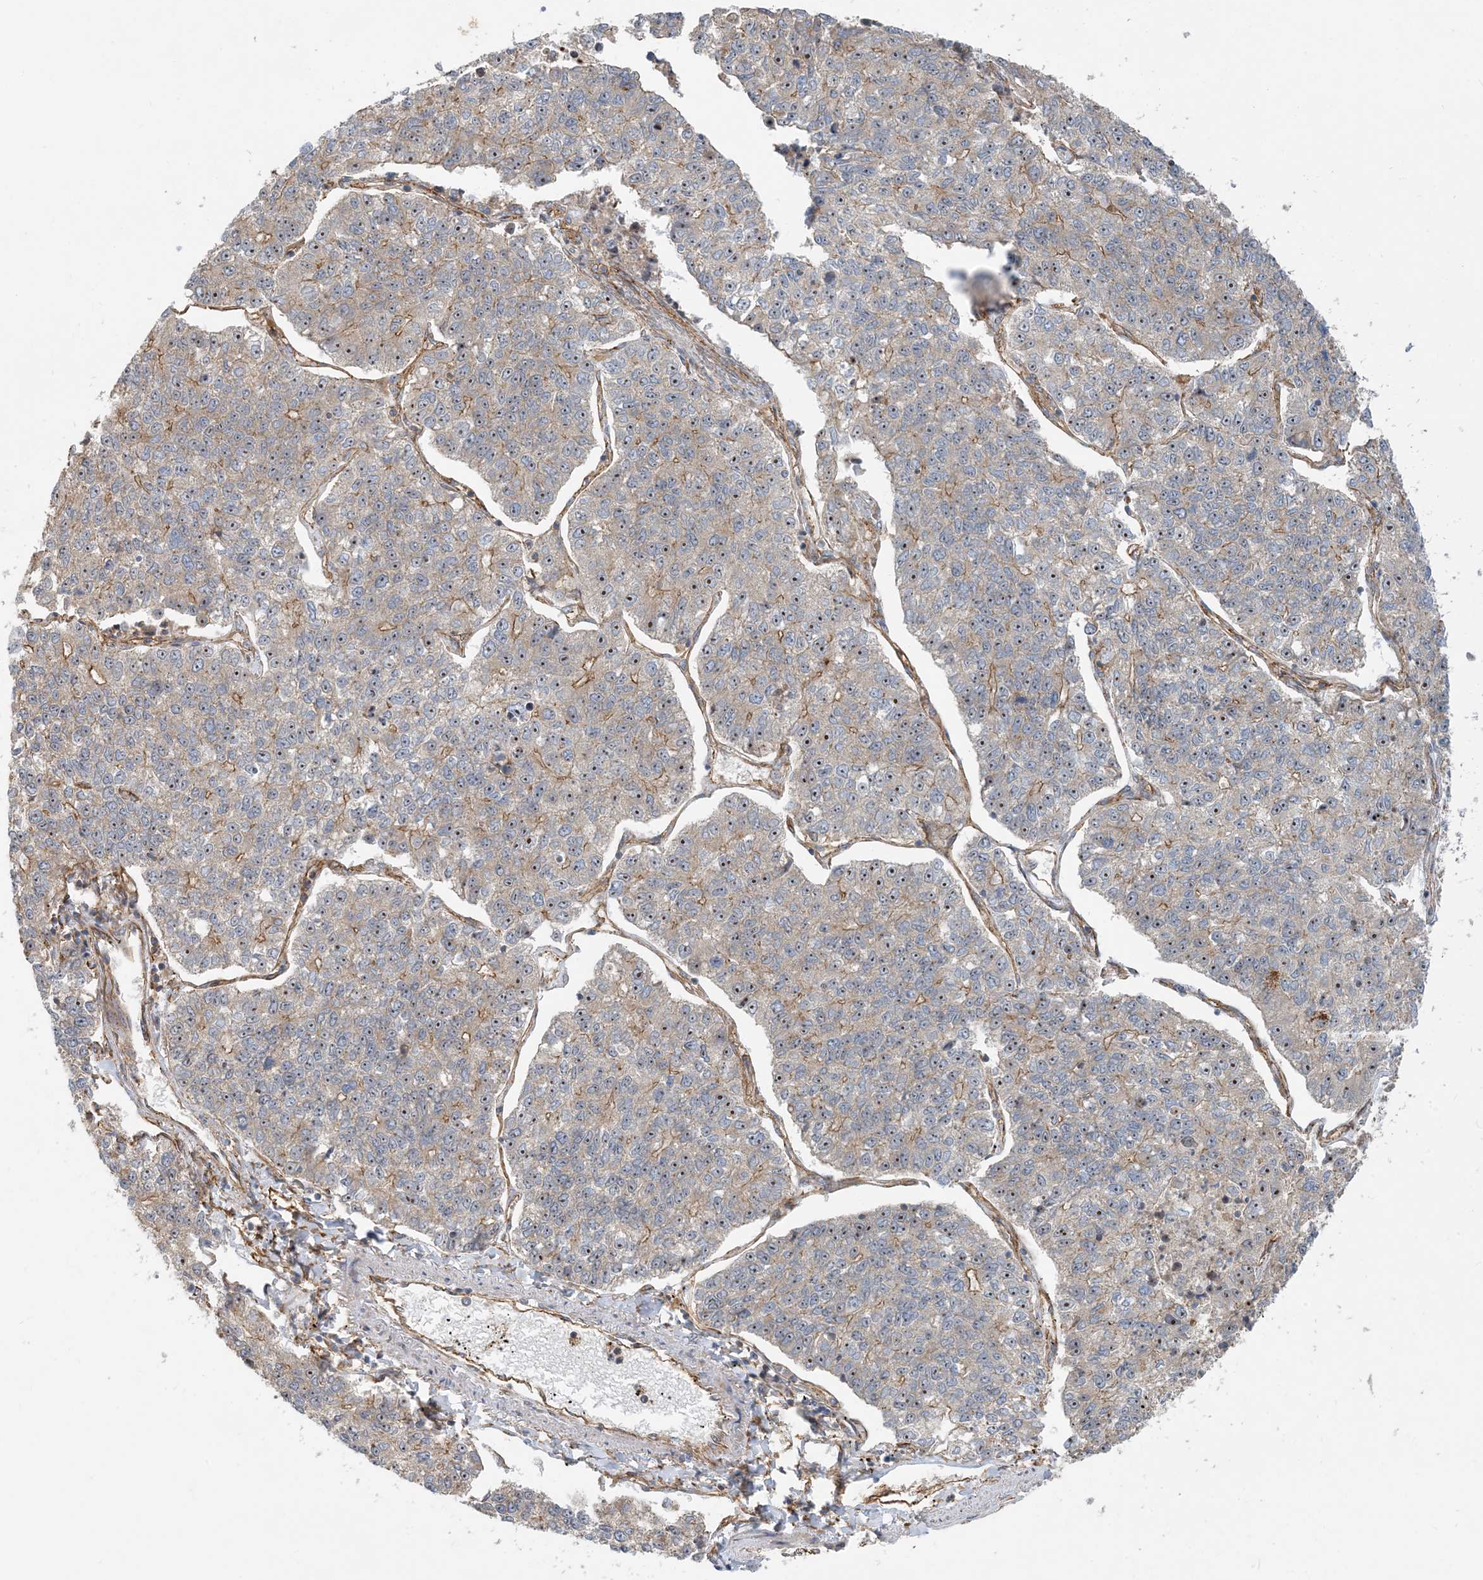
{"staining": {"intensity": "moderate", "quantity": "<25%", "location": "cytoplasmic/membranous,nuclear"}, "tissue": "lung cancer", "cell_type": "Tumor cells", "image_type": "cancer", "snomed": [{"axis": "morphology", "description": "Adenocarcinoma, NOS"}, {"axis": "topography", "description": "Lung"}], "caption": "High-power microscopy captured an IHC histopathology image of lung cancer (adenocarcinoma), revealing moderate cytoplasmic/membranous and nuclear positivity in approximately <25% of tumor cells.", "gene": "MYL5", "patient": {"sex": "male", "age": 49}}